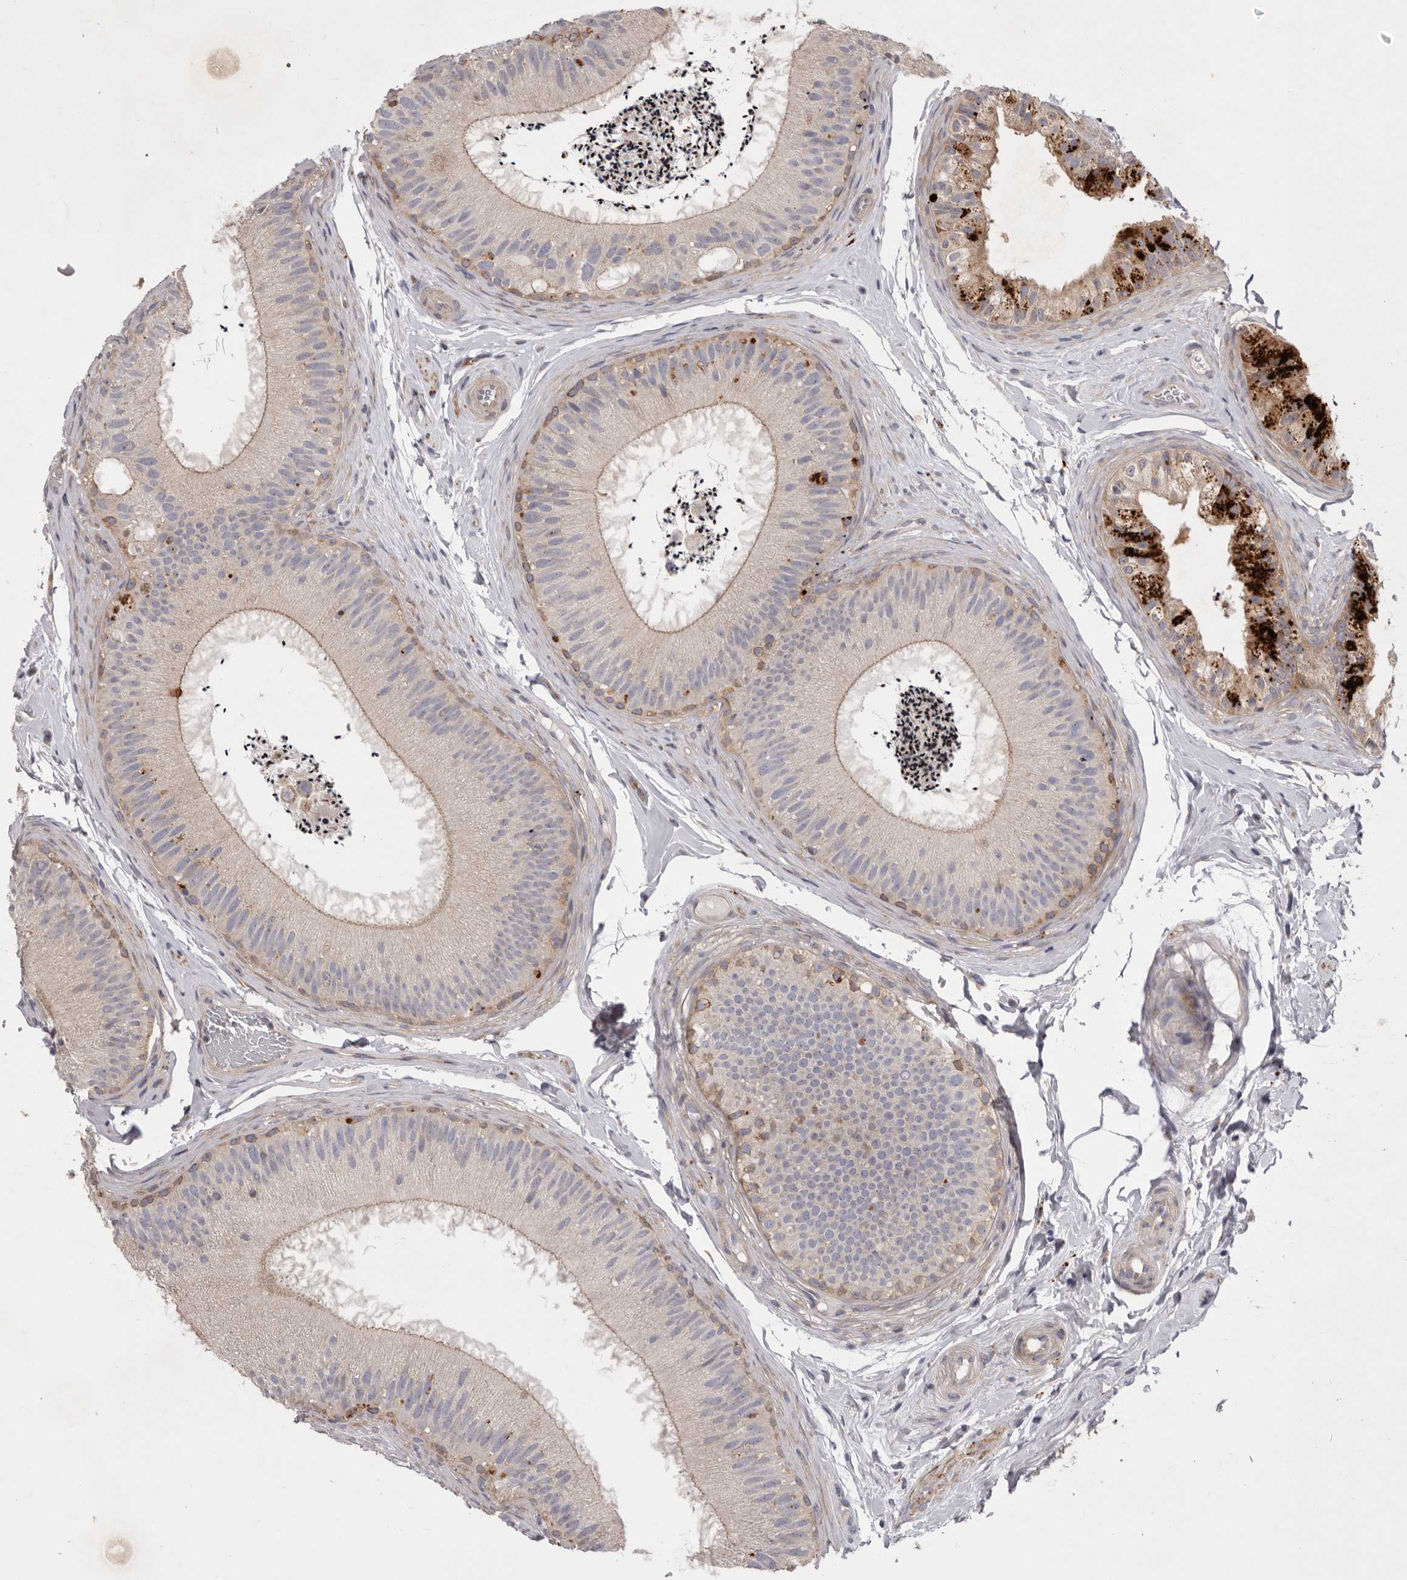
{"staining": {"intensity": "moderate", "quantity": "<25%", "location": "cytoplasmic/membranous"}, "tissue": "epididymis", "cell_type": "Glandular cells", "image_type": "normal", "snomed": [{"axis": "morphology", "description": "Normal tissue, NOS"}, {"axis": "topography", "description": "Epididymis"}], "caption": "Protein staining shows moderate cytoplasmic/membranous staining in about <25% of glandular cells in normal epididymis.", "gene": "WDR47", "patient": {"sex": "male", "age": 45}}